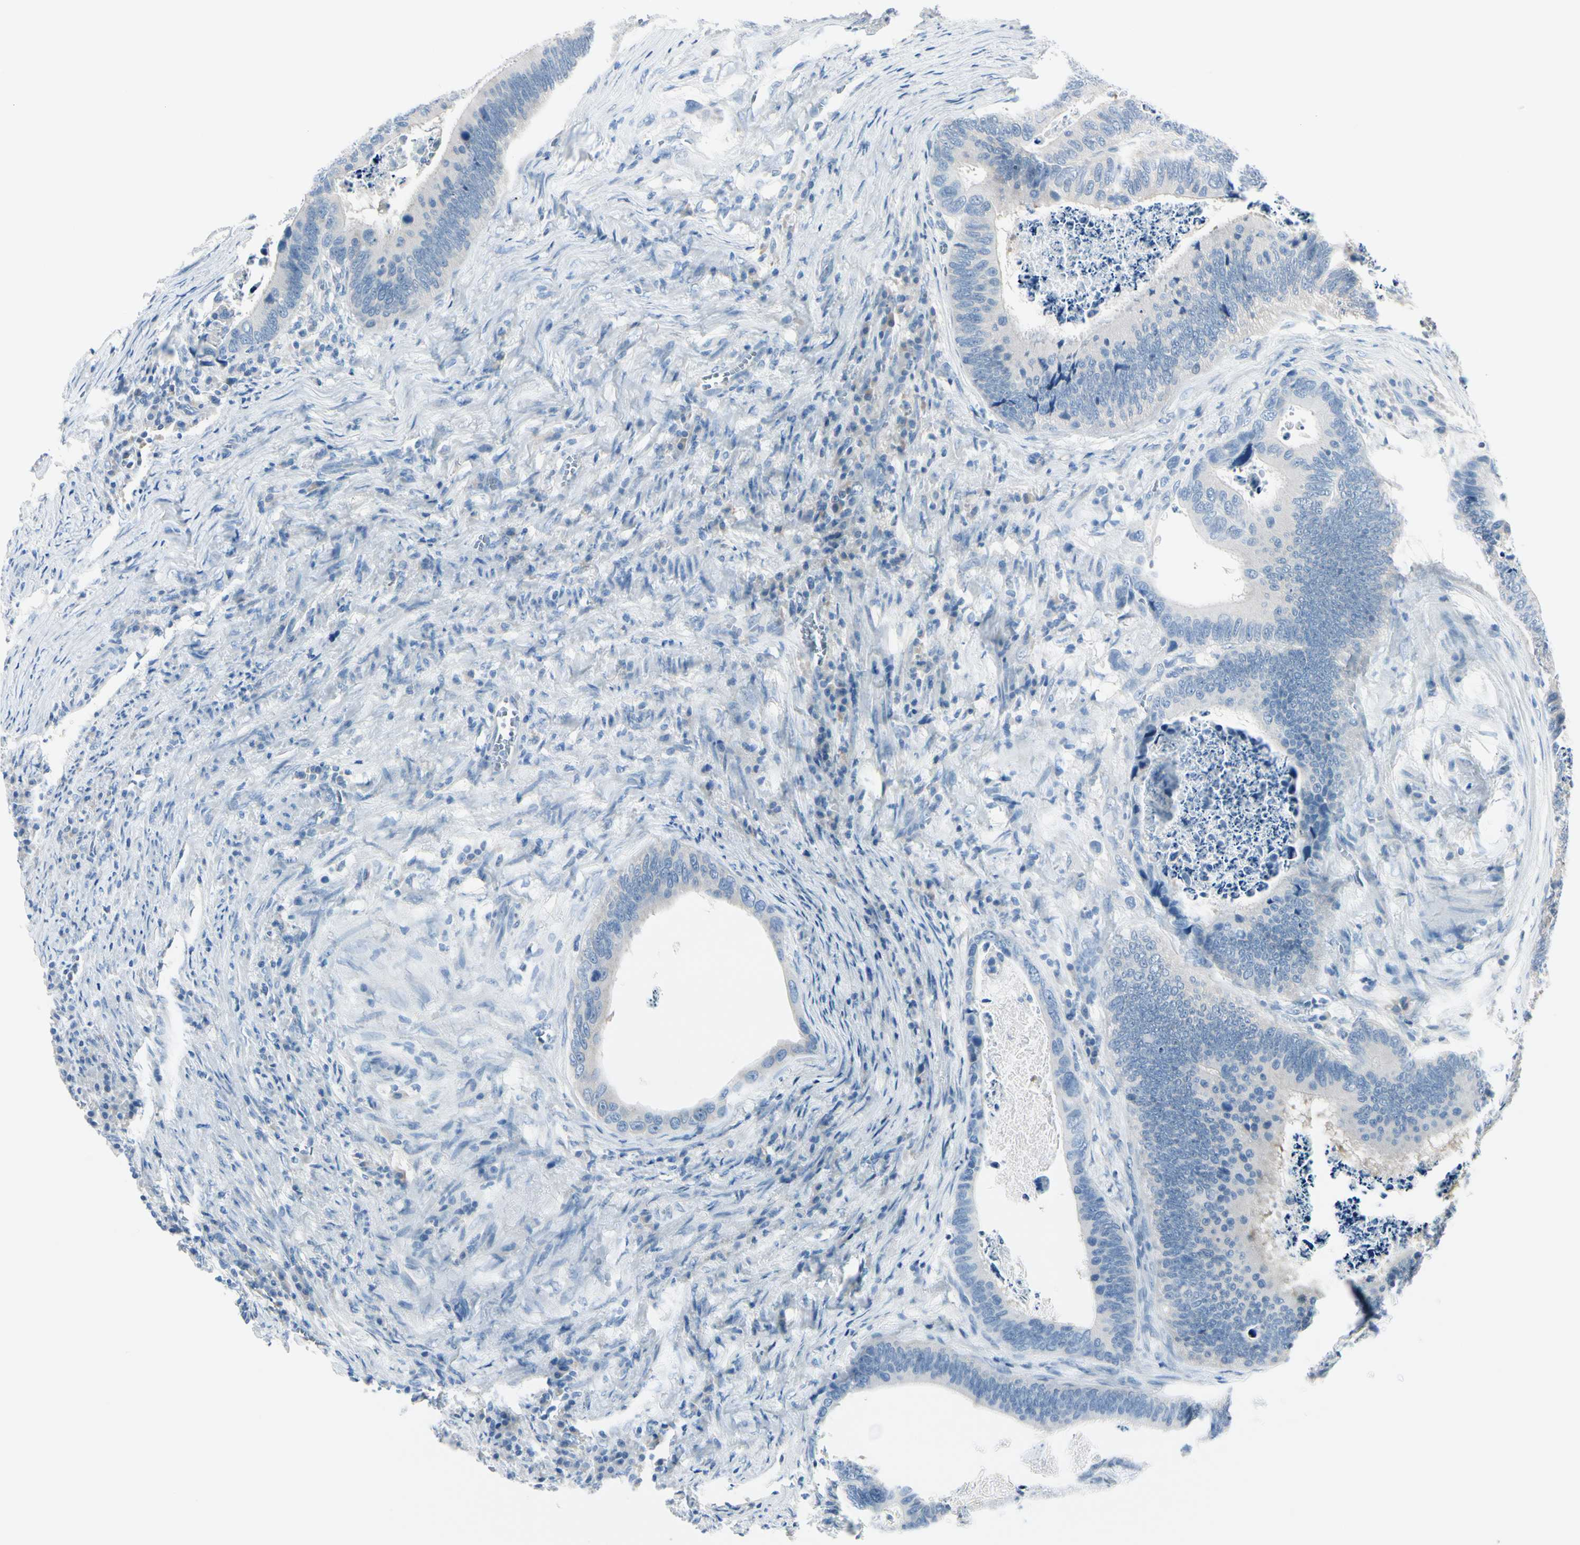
{"staining": {"intensity": "negative", "quantity": "none", "location": "none"}, "tissue": "colorectal cancer", "cell_type": "Tumor cells", "image_type": "cancer", "snomed": [{"axis": "morphology", "description": "Adenocarcinoma, NOS"}, {"axis": "topography", "description": "Colon"}], "caption": "Tumor cells show no significant staining in colorectal adenocarcinoma. (Stains: DAB (3,3'-diaminobenzidine) immunohistochemistry (IHC) with hematoxylin counter stain, Microscopy: brightfield microscopy at high magnification).", "gene": "PEBP1", "patient": {"sex": "male", "age": 72}}